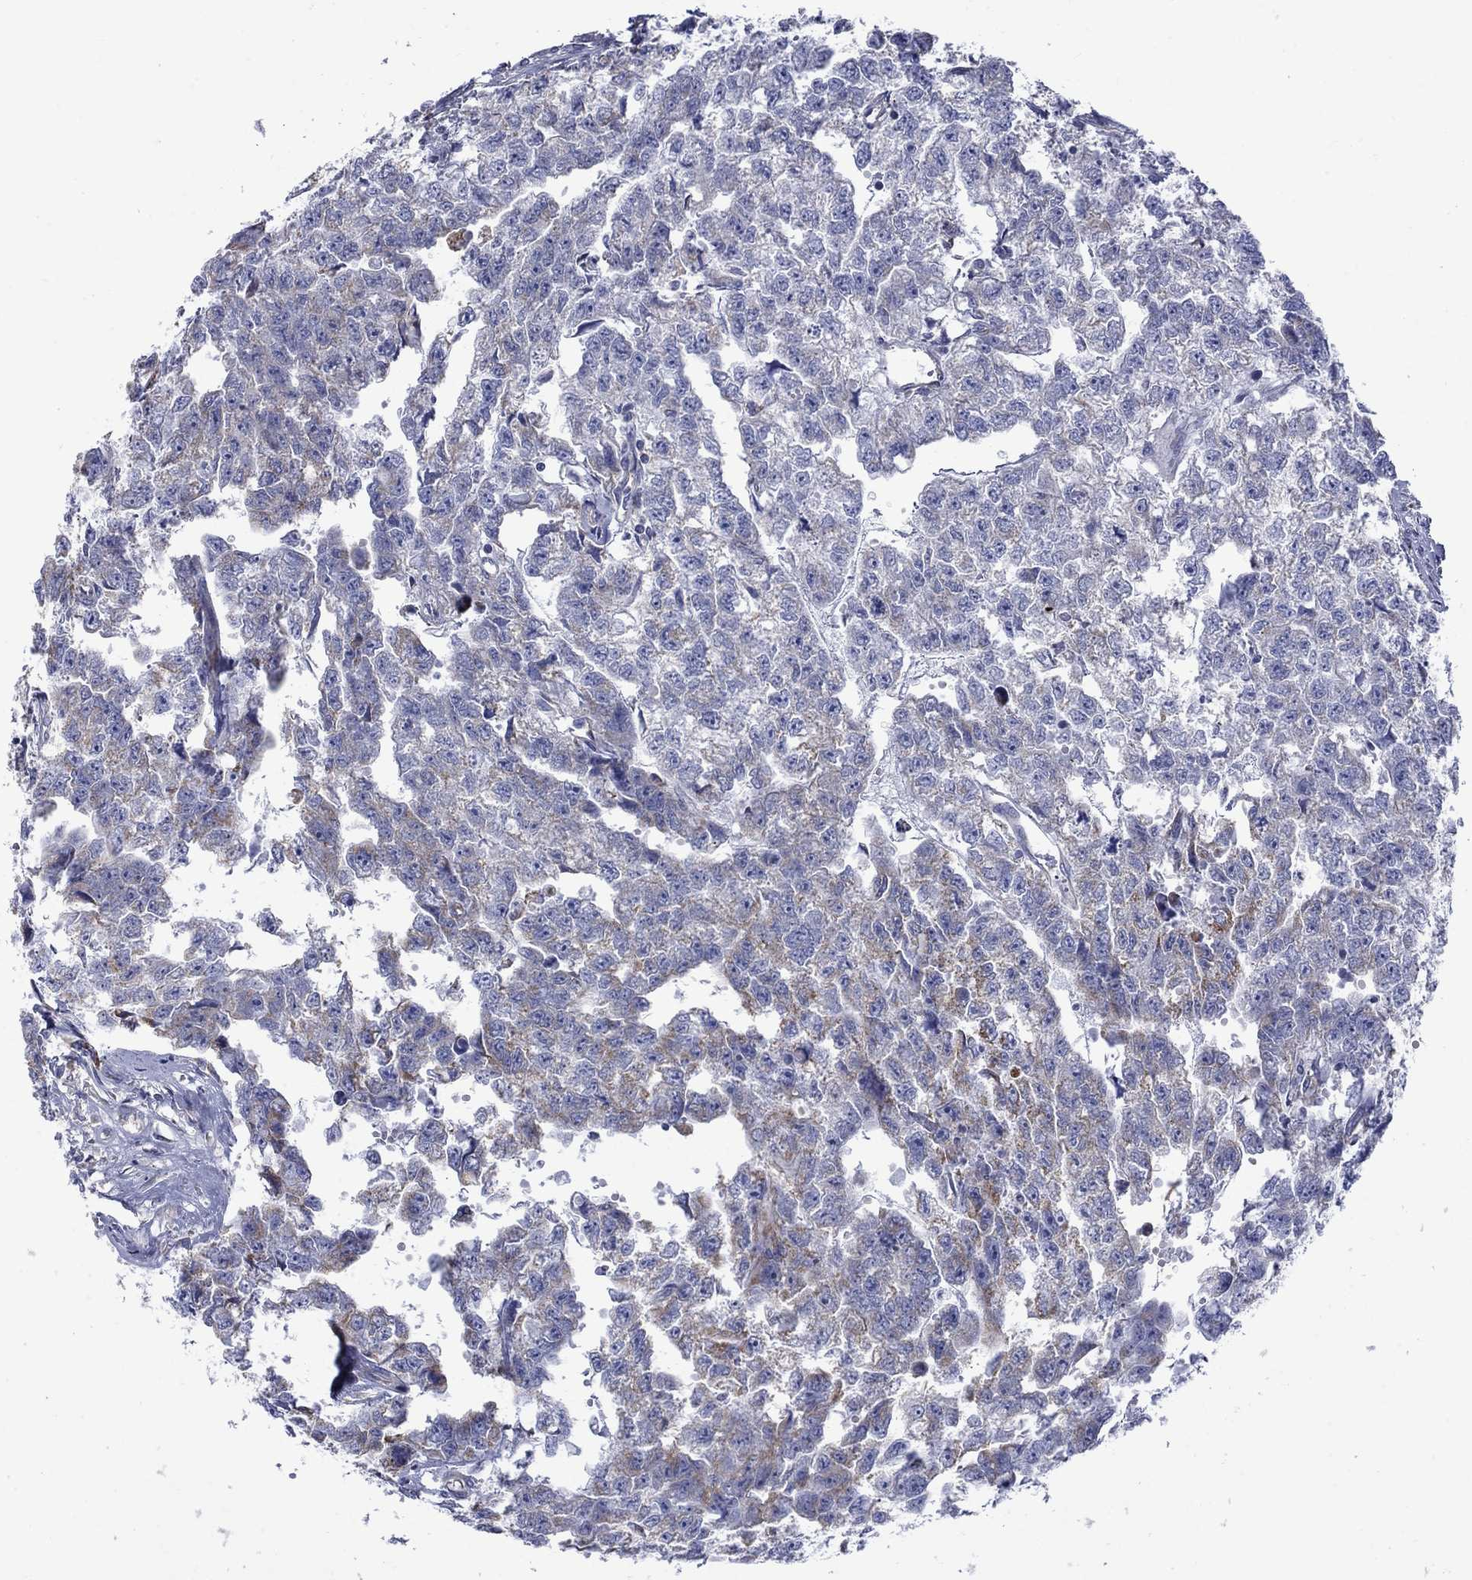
{"staining": {"intensity": "negative", "quantity": "none", "location": "none"}, "tissue": "testis cancer", "cell_type": "Tumor cells", "image_type": "cancer", "snomed": [{"axis": "morphology", "description": "Carcinoma, Embryonal, NOS"}, {"axis": "morphology", "description": "Teratoma, malignant, NOS"}, {"axis": "topography", "description": "Testis"}], "caption": "Tumor cells show no significant staining in testis cancer (embryonal carcinoma).", "gene": "CISD1", "patient": {"sex": "male", "age": 44}}